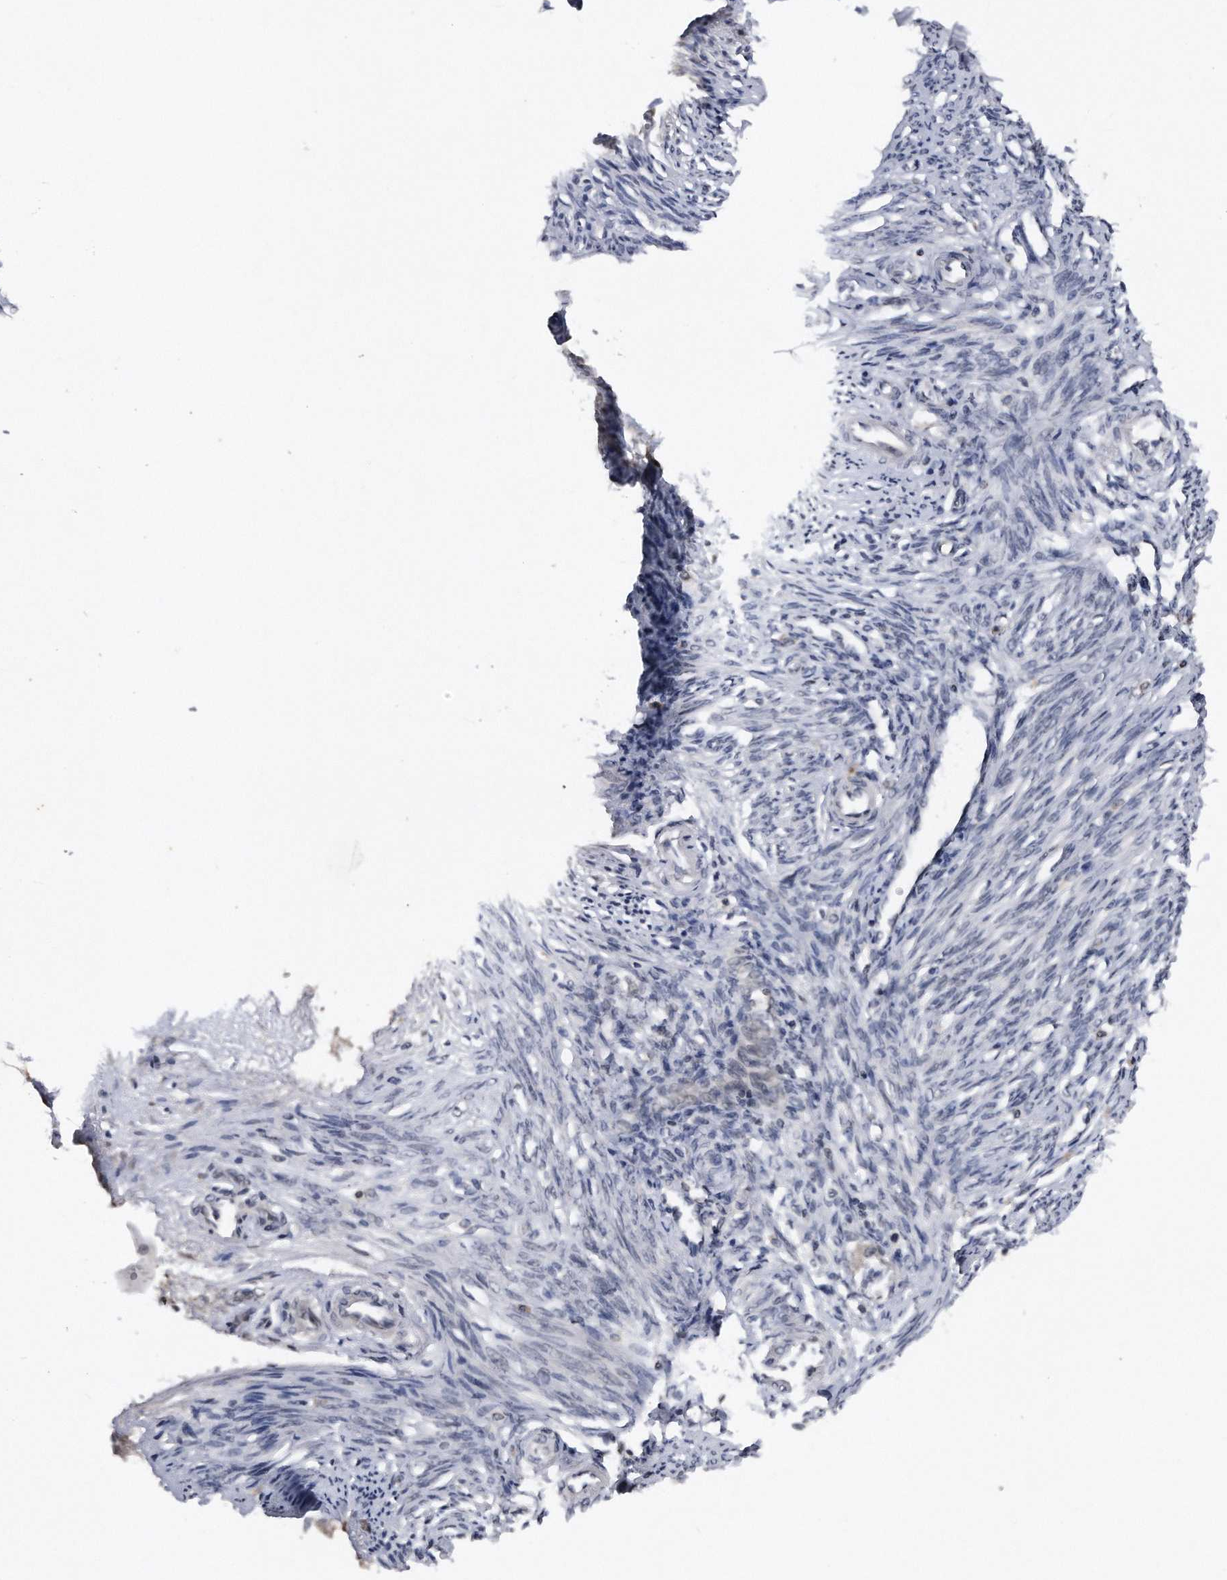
{"staining": {"intensity": "negative", "quantity": "none", "location": "none"}, "tissue": "endometrium", "cell_type": "Cells in endometrial stroma", "image_type": "normal", "snomed": [{"axis": "morphology", "description": "Normal tissue, NOS"}, {"axis": "topography", "description": "Endometrium"}], "caption": "Immunohistochemistry micrograph of unremarkable human endometrium stained for a protein (brown), which shows no staining in cells in endometrial stroma.", "gene": "VIRMA", "patient": {"sex": "female", "age": 56}}